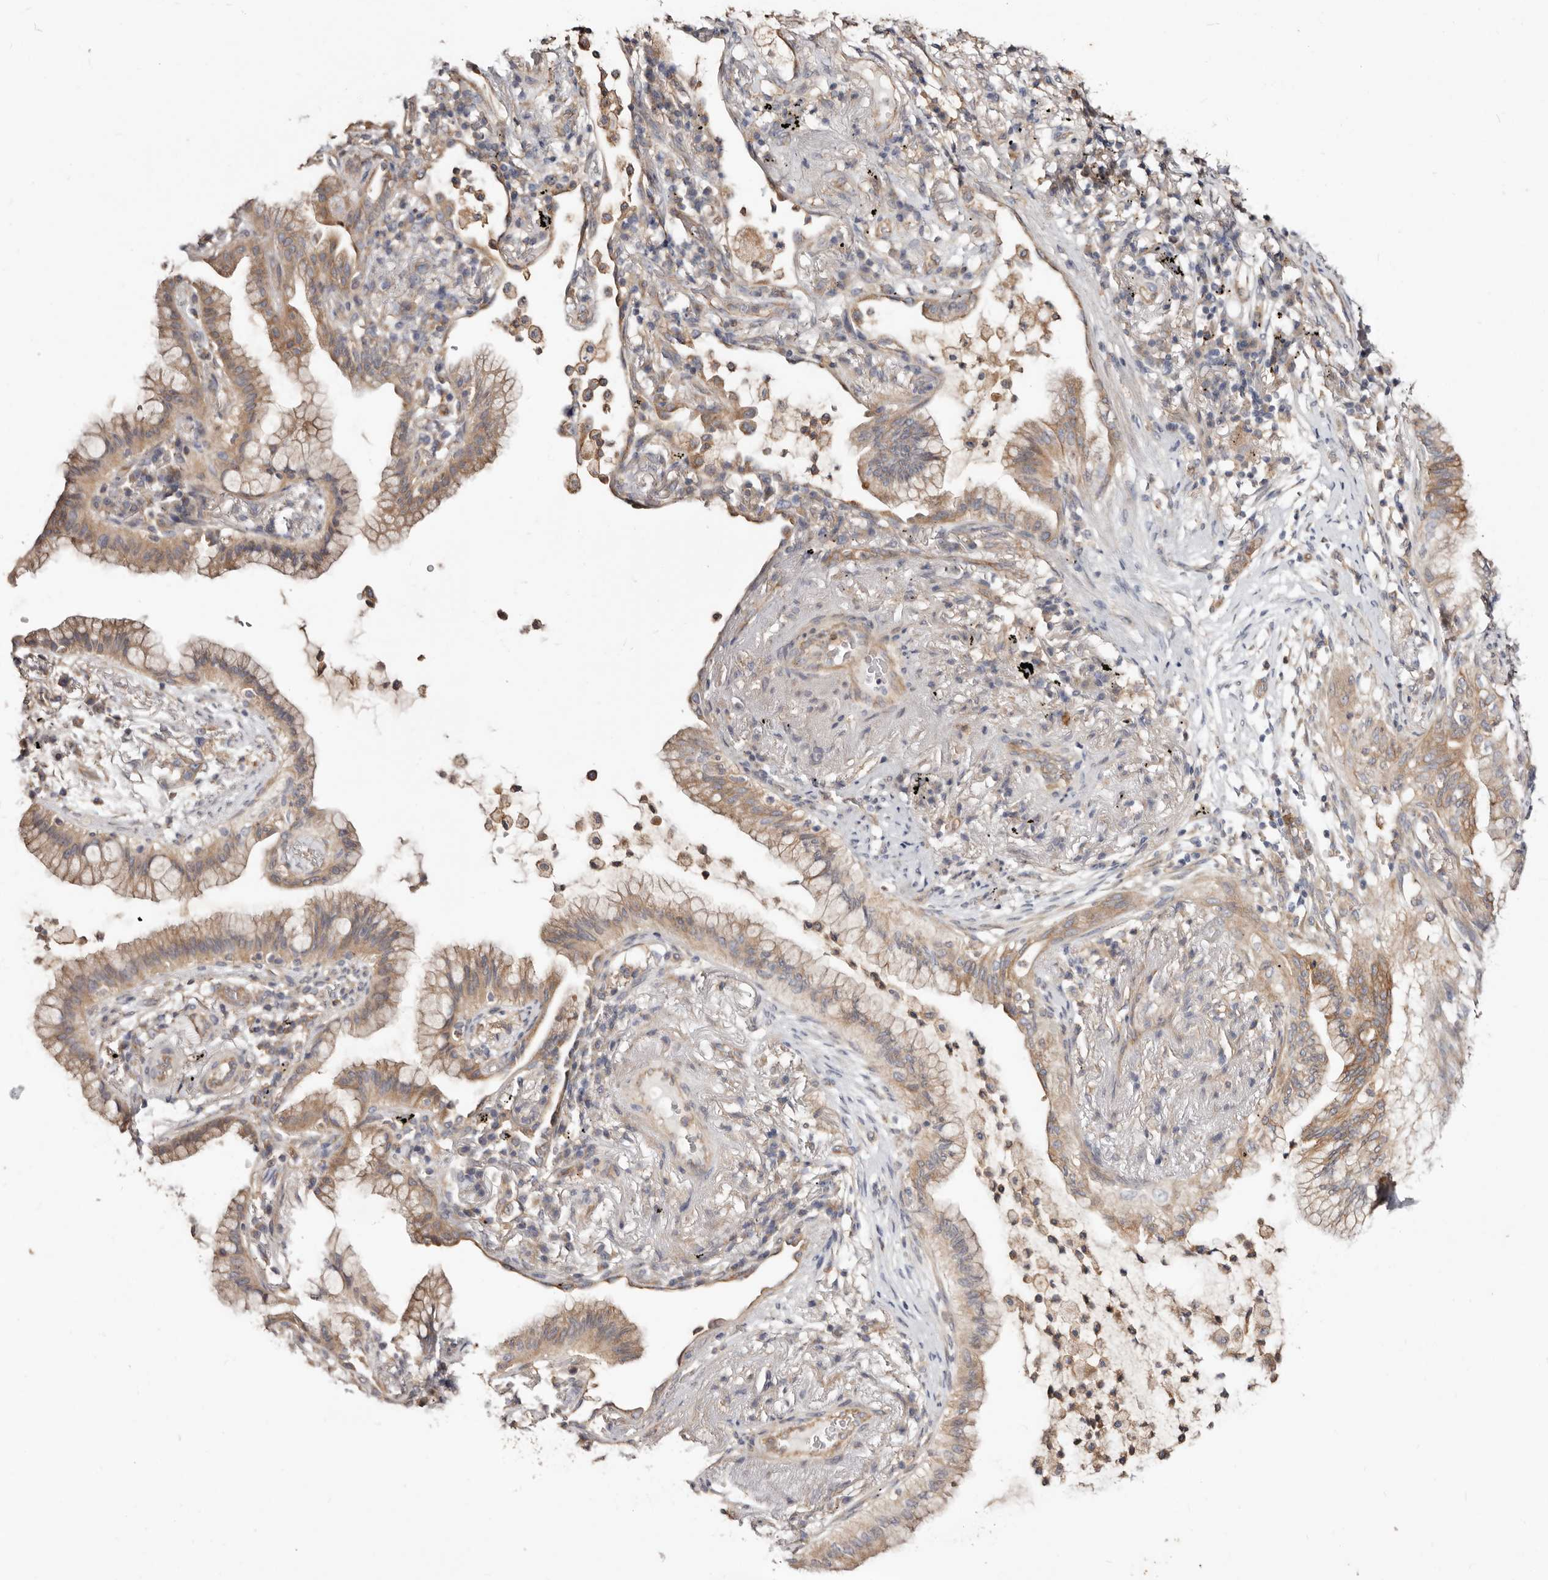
{"staining": {"intensity": "moderate", "quantity": ">75%", "location": "cytoplasmic/membranous"}, "tissue": "lung cancer", "cell_type": "Tumor cells", "image_type": "cancer", "snomed": [{"axis": "morphology", "description": "Adenocarcinoma, NOS"}, {"axis": "topography", "description": "Lung"}], "caption": "Immunohistochemical staining of lung adenocarcinoma demonstrates moderate cytoplasmic/membranous protein positivity in about >75% of tumor cells.", "gene": "LRRC25", "patient": {"sex": "female", "age": 70}}